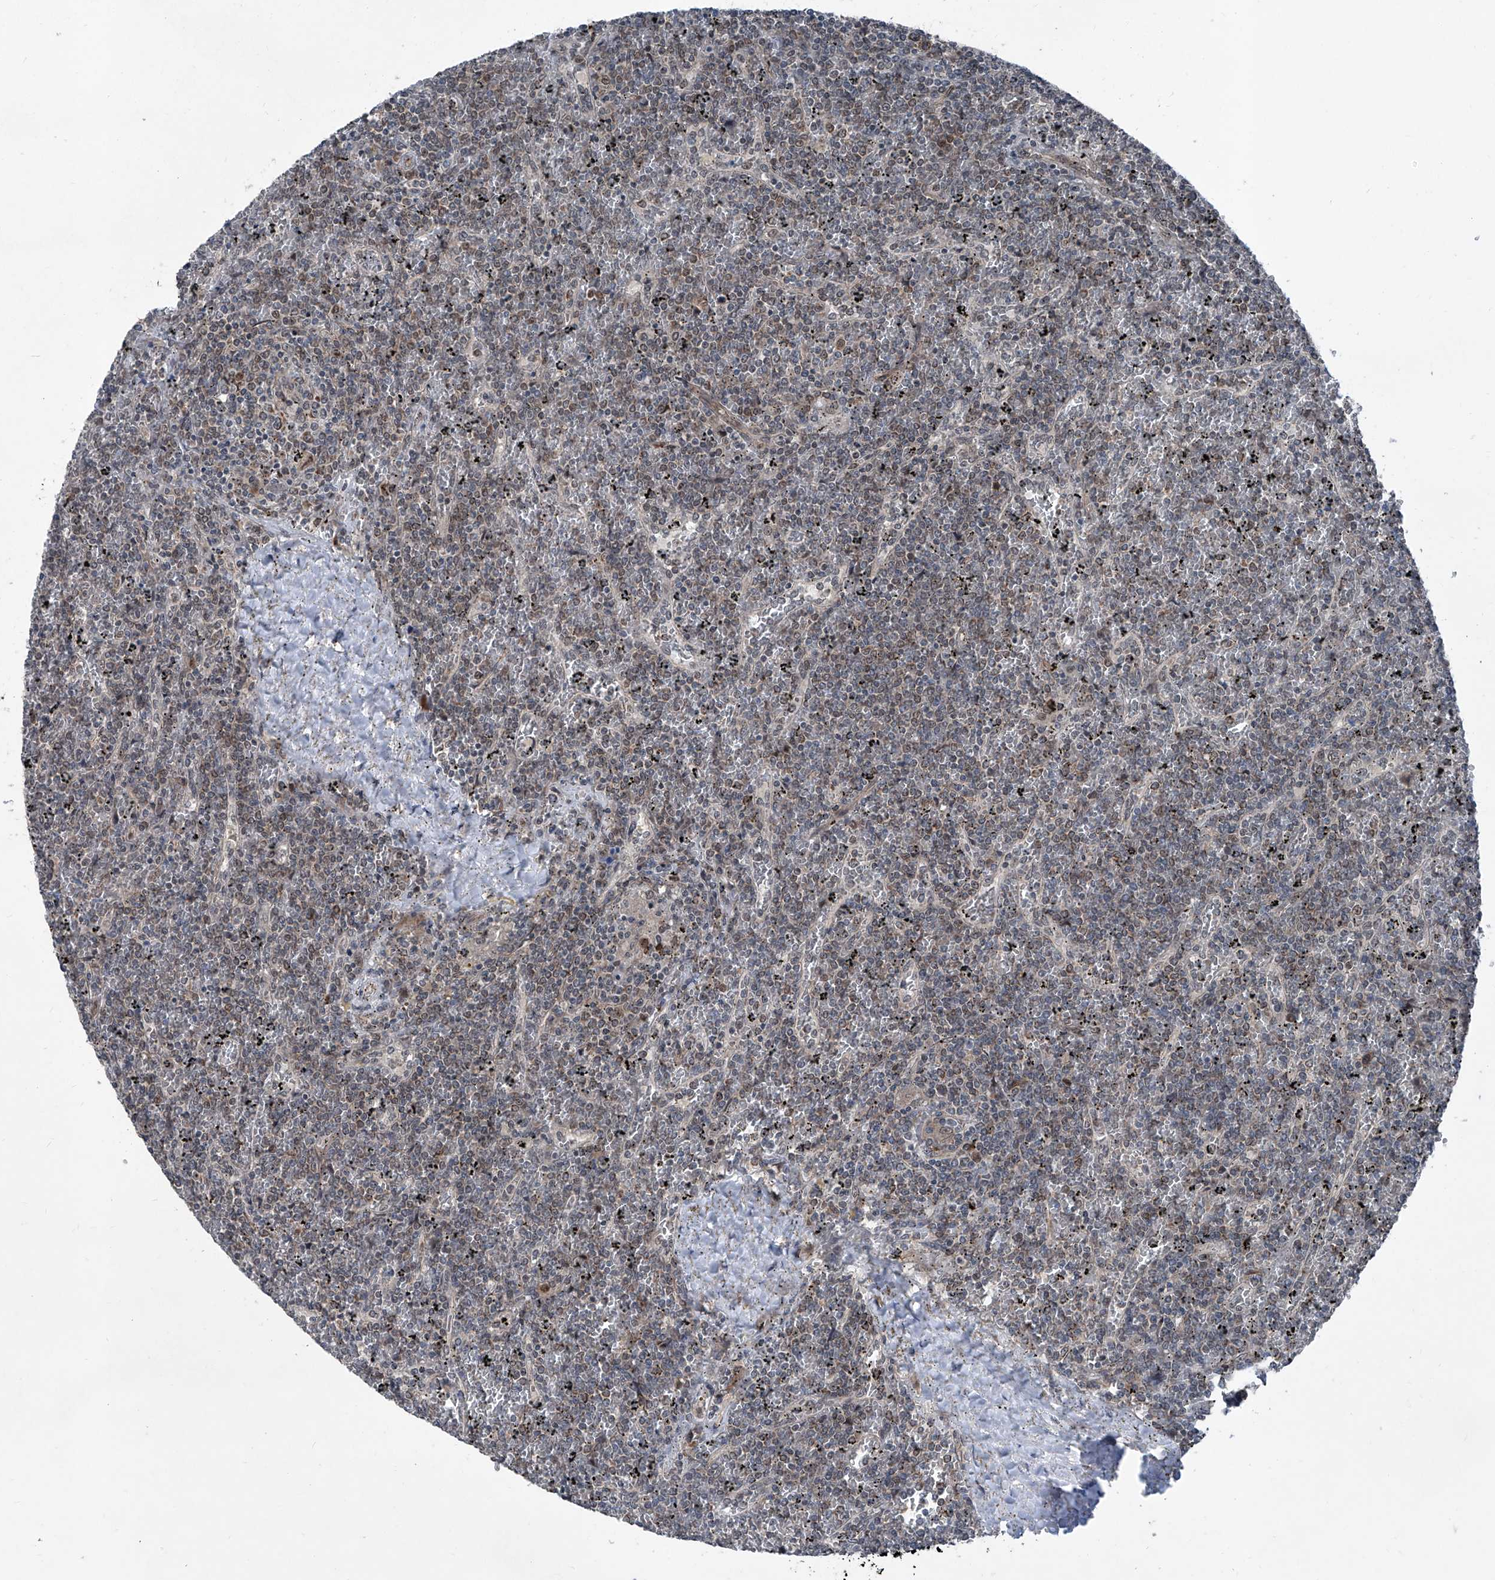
{"staining": {"intensity": "weak", "quantity": "25%-75%", "location": "cytoplasmic/membranous"}, "tissue": "lymphoma", "cell_type": "Tumor cells", "image_type": "cancer", "snomed": [{"axis": "morphology", "description": "Malignant lymphoma, non-Hodgkin's type, Low grade"}, {"axis": "topography", "description": "Spleen"}], "caption": "A histopathology image showing weak cytoplasmic/membranous staining in about 25%-75% of tumor cells in lymphoma, as visualized by brown immunohistochemical staining.", "gene": "COA7", "patient": {"sex": "female", "age": 19}}